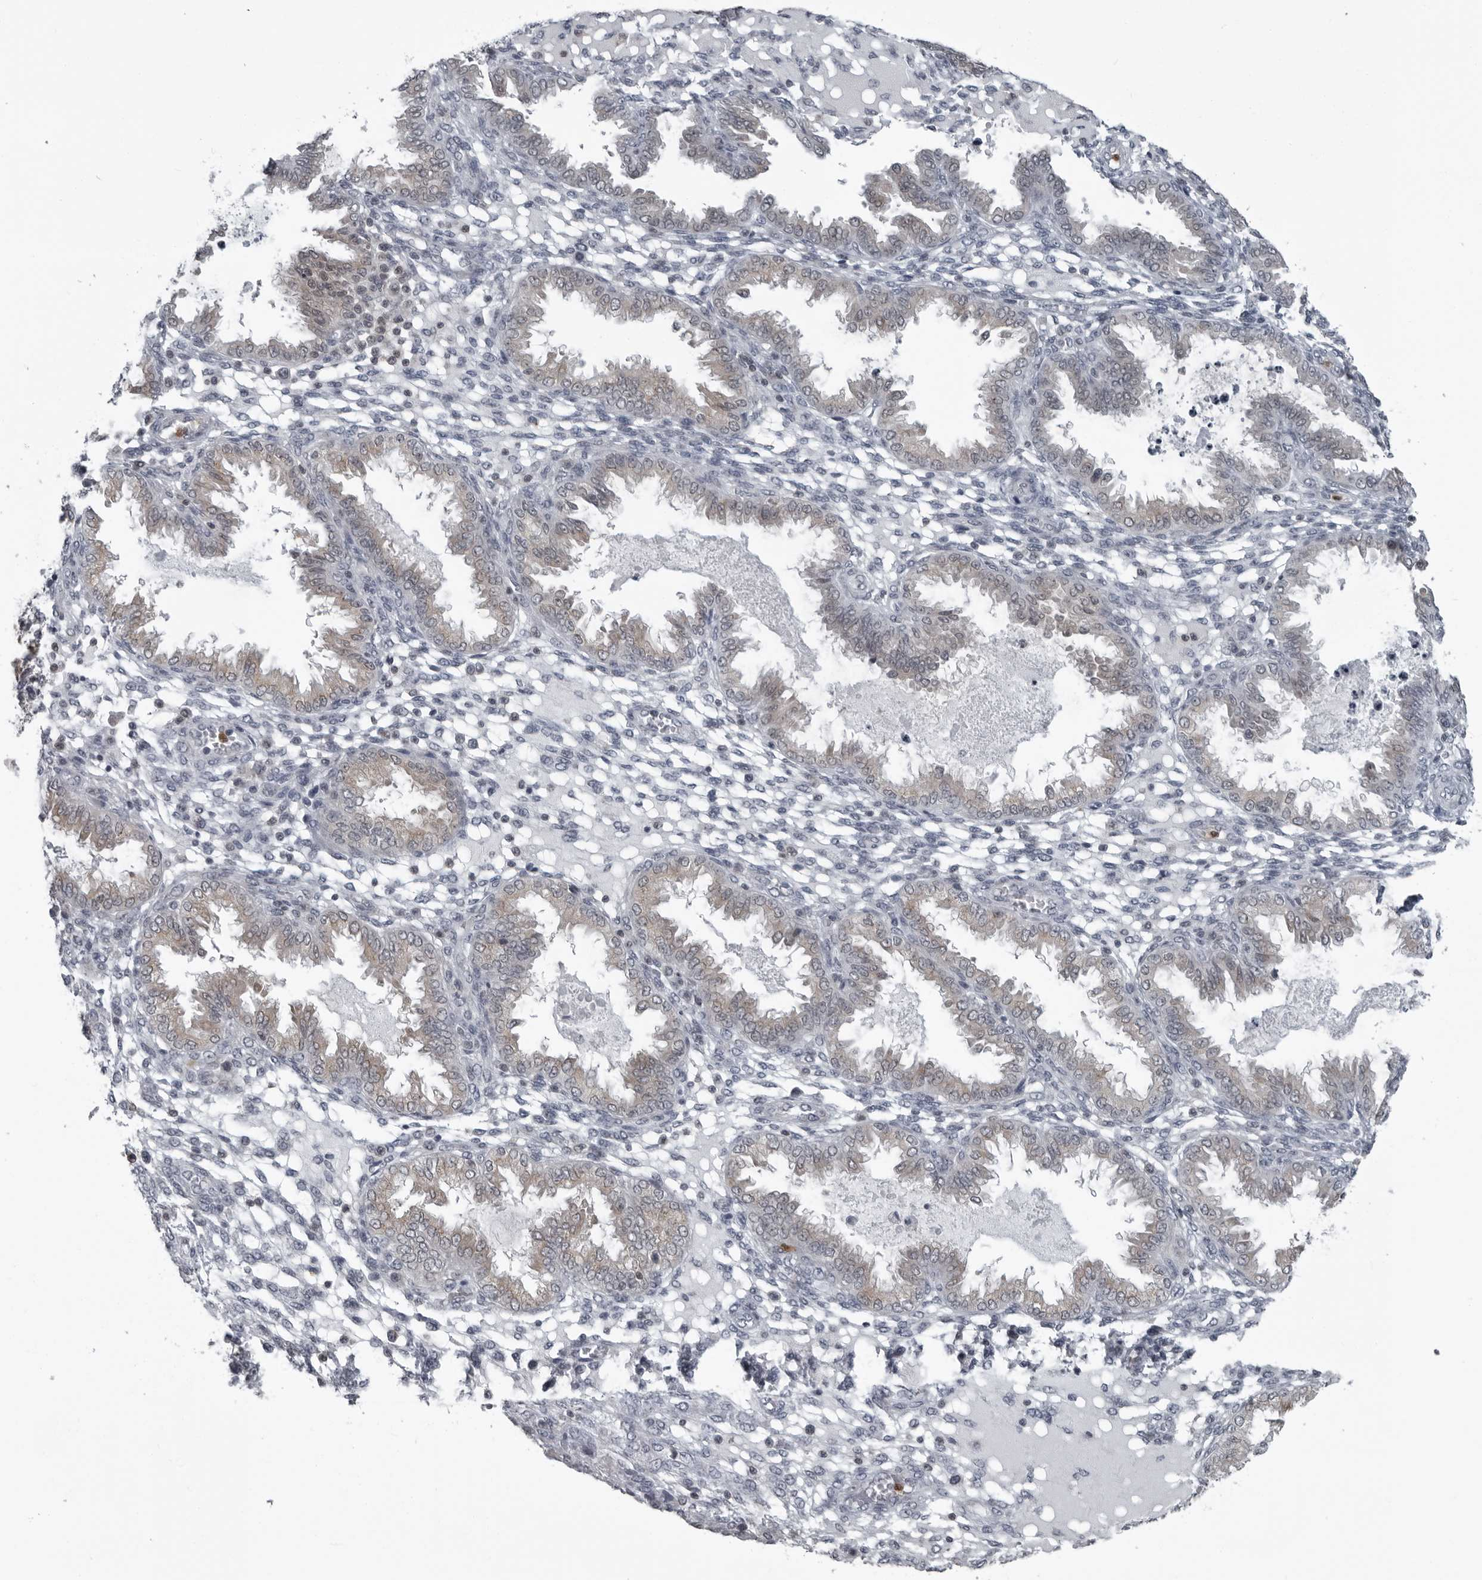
{"staining": {"intensity": "negative", "quantity": "none", "location": "none"}, "tissue": "endometrium", "cell_type": "Cells in endometrial stroma", "image_type": "normal", "snomed": [{"axis": "morphology", "description": "Normal tissue, NOS"}, {"axis": "topography", "description": "Endometrium"}], "caption": "The photomicrograph demonstrates no staining of cells in endometrial stroma in normal endometrium.", "gene": "RTCA", "patient": {"sex": "female", "age": 33}}